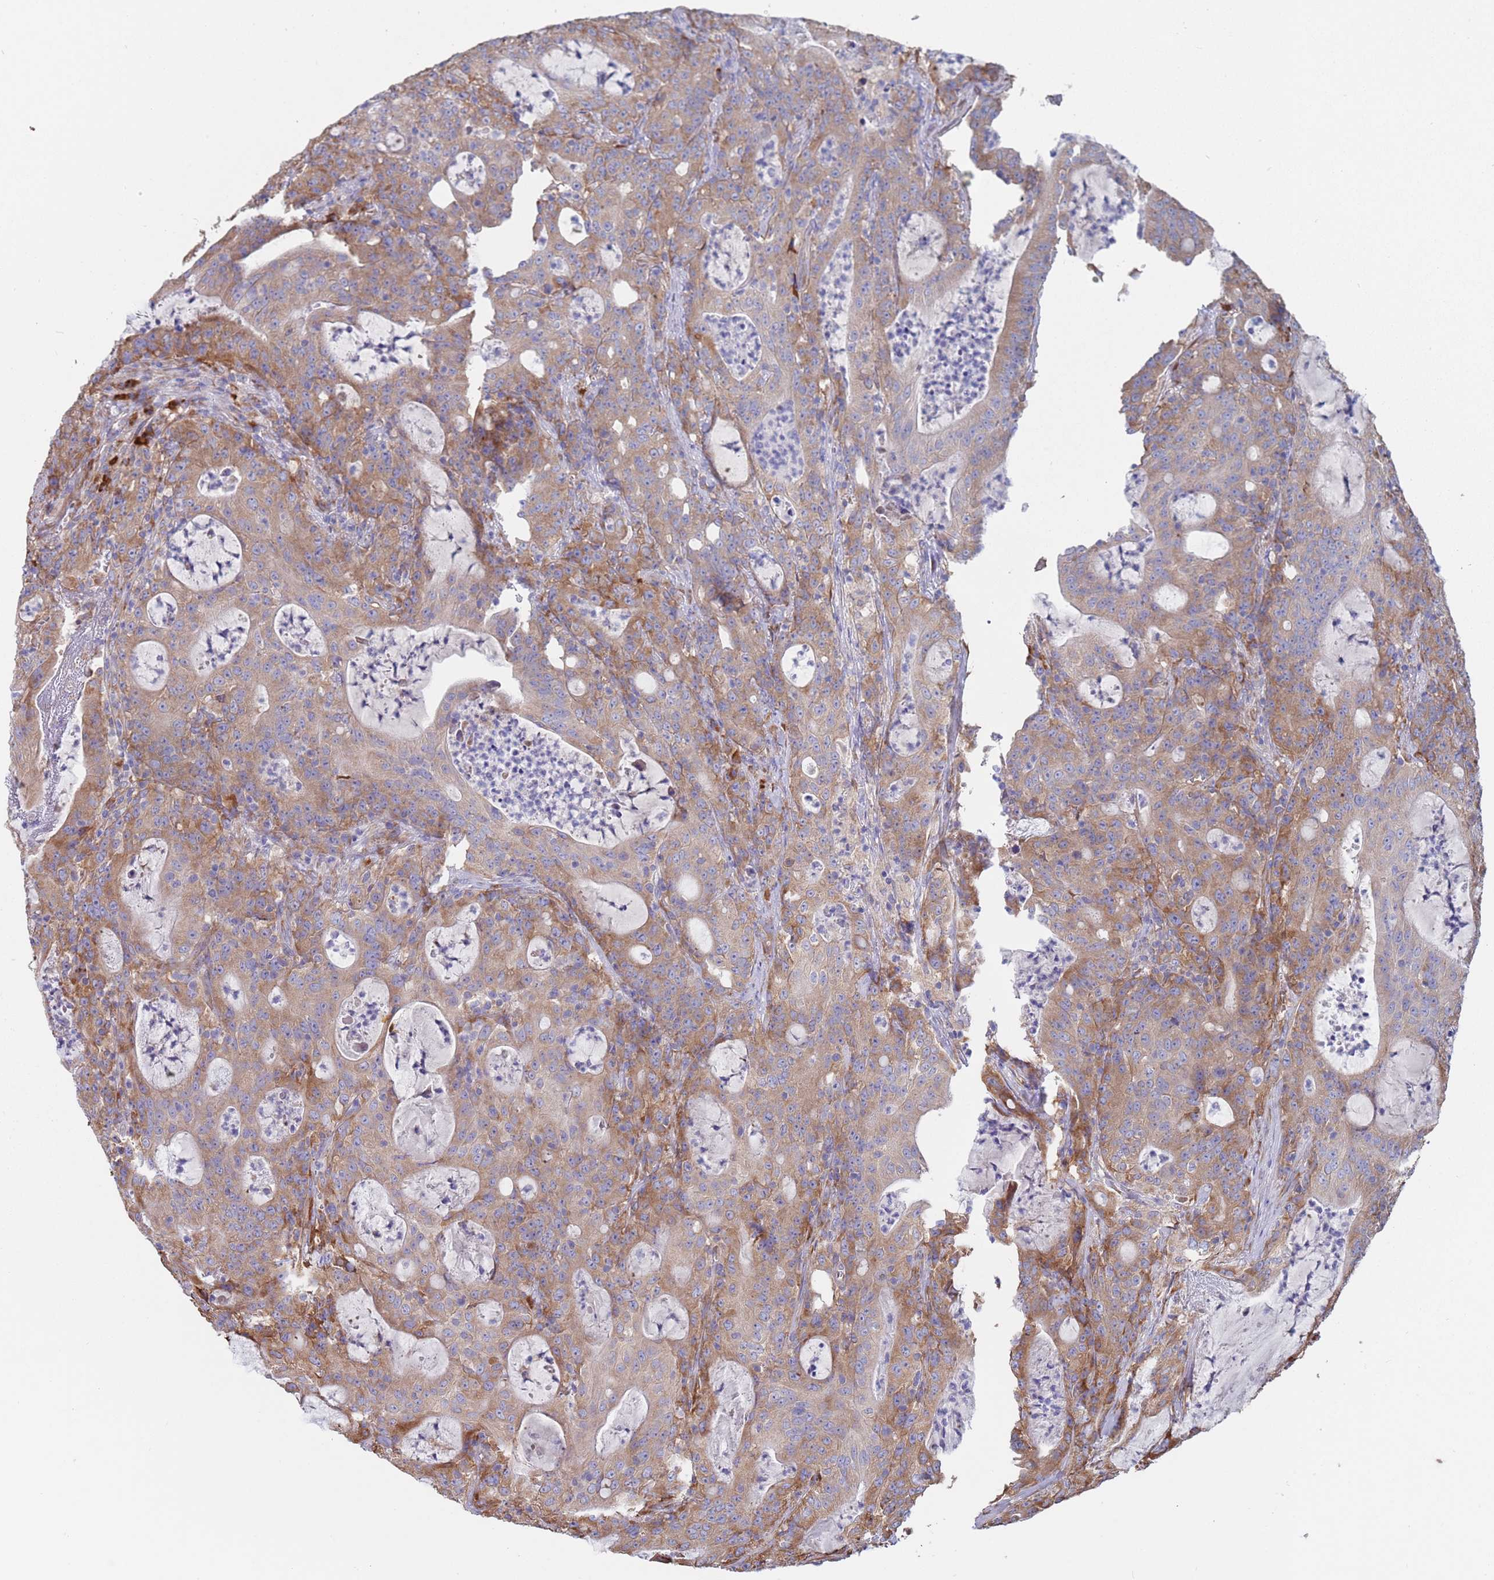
{"staining": {"intensity": "moderate", "quantity": "25%-75%", "location": "cytoplasmic/membranous"}, "tissue": "colorectal cancer", "cell_type": "Tumor cells", "image_type": "cancer", "snomed": [{"axis": "morphology", "description": "Adenocarcinoma, NOS"}, {"axis": "topography", "description": "Colon"}], "caption": "Adenocarcinoma (colorectal) stained for a protein (brown) reveals moderate cytoplasmic/membranous positive positivity in about 25%-75% of tumor cells.", "gene": "ZNF844", "patient": {"sex": "male", "age": 83}}